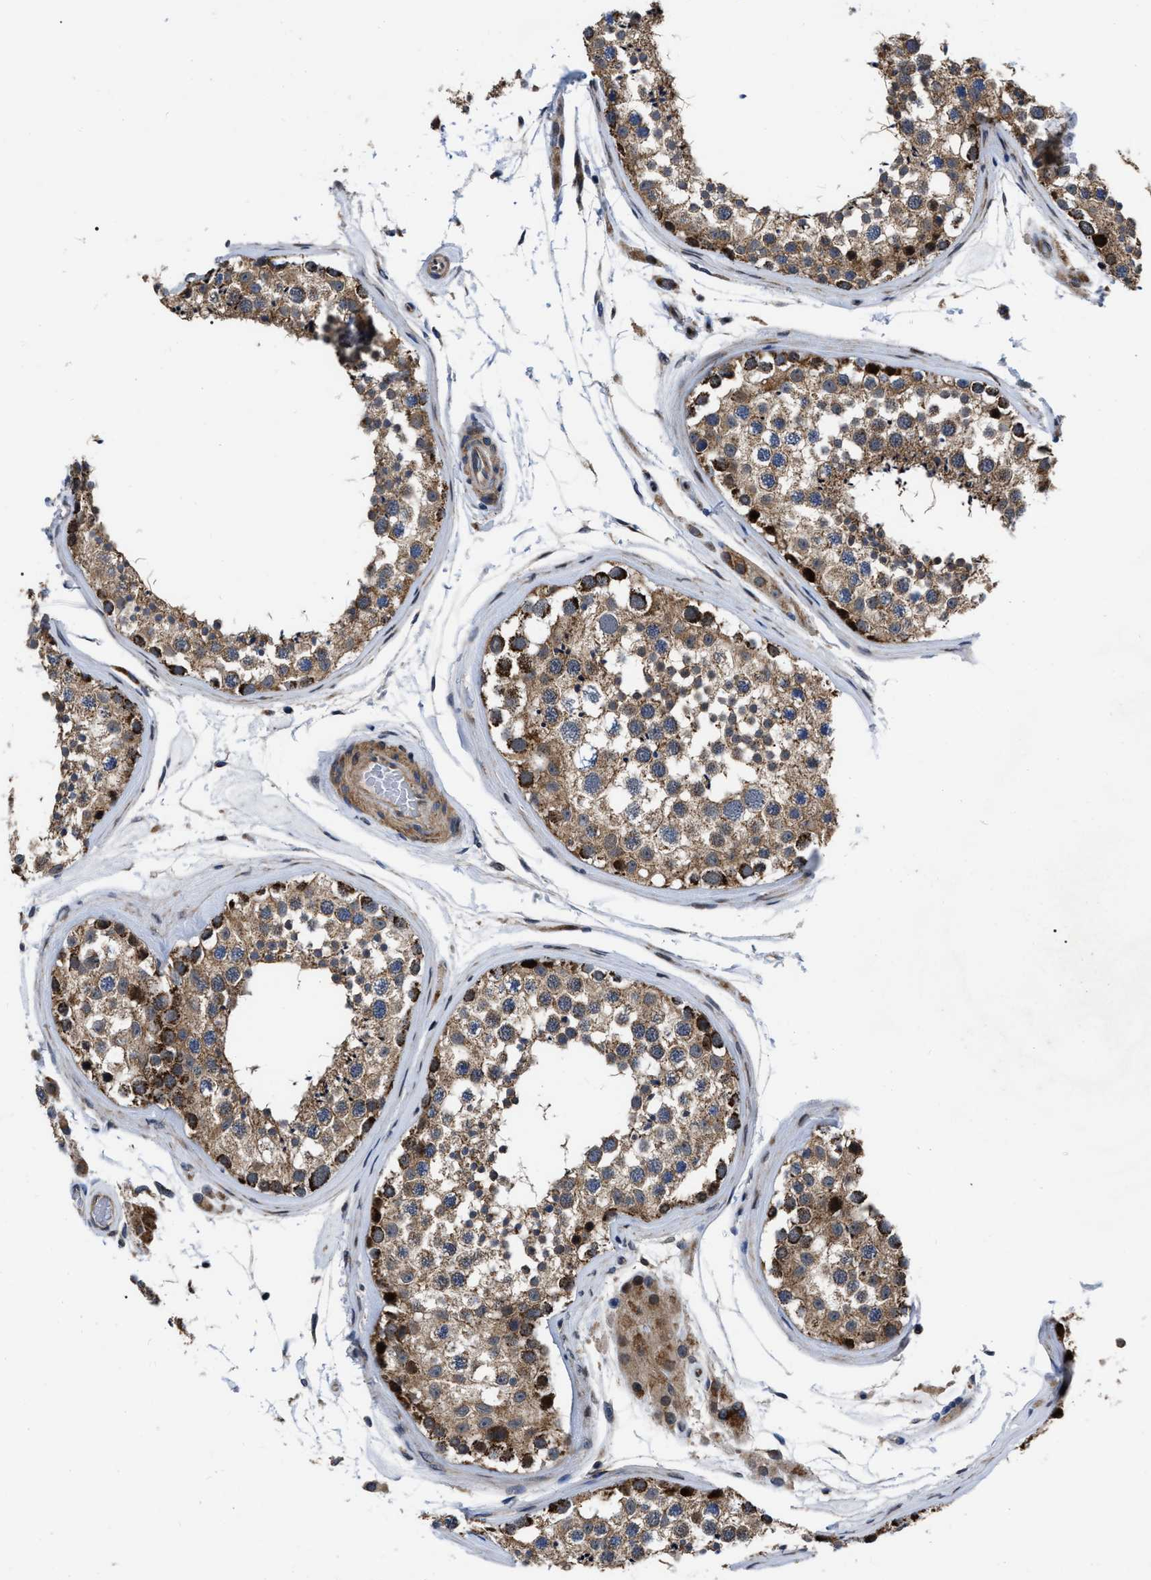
{"staining": {"intensity": "moderate", "quantity": ">75%", "location": "cytoplasmic/membranous"}, "tissue": "testis", "cell_type": "Cells in seminiferous ducts", "image_type": "normal", "snomed": [{"axis": "morphology", "description": "Normal tissue, NOS"}, {"axis": "topography", "description": "Testis"}], "caption": "Moderate cytoplasmic/membranous protein staining is identified in approximately >75% of cells in seminiferous ducts in testis. The protein is stained brown, and the nuclei are stained in blue (DAB IHC with brightfield microscopy, high magnification).", "gene": "PPWD1", "patient": {"sex": "male", "age": 46}}